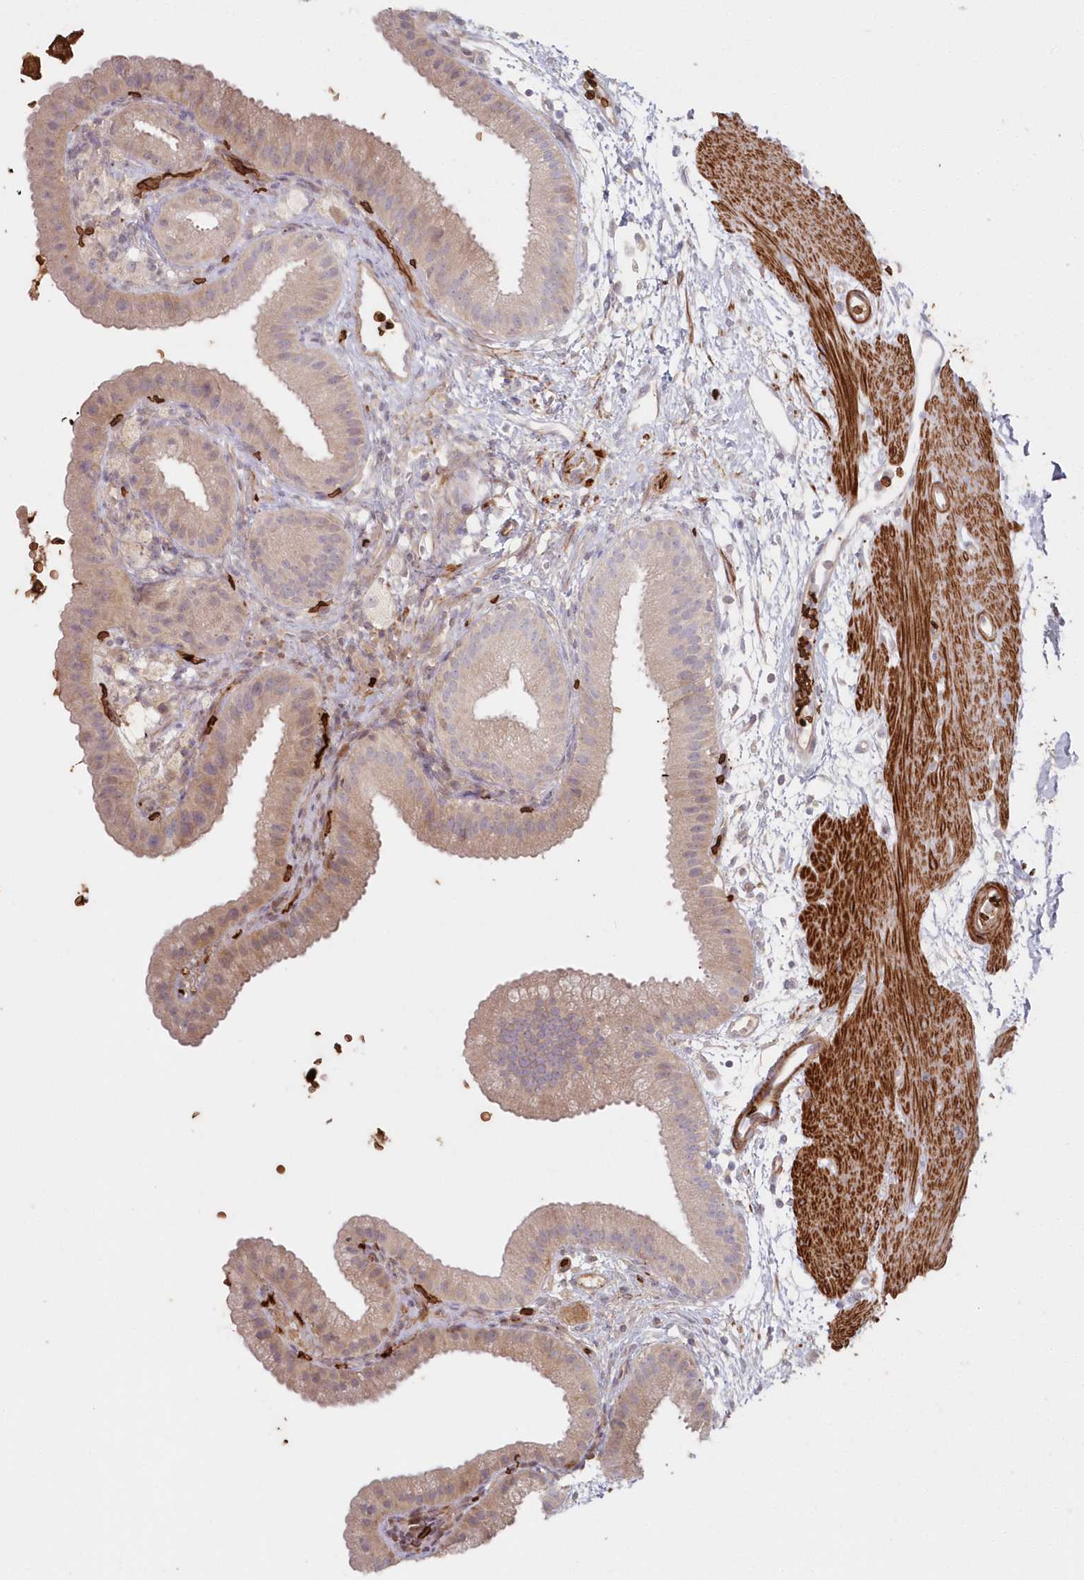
{"staining": {"intensity": "weak", "quantity": "25%-75%", "location": "cytoplasmic/membranous"}, "tissue": "gallbladder", "cell_type": "Glandular cells", "image_type": "normal", "snomed": [{"axis": "morphology", "description": "Normal tissue, NOS"}, {"axis": "topography", "description": "Gallbladder"}], "caption": "IHC staining of unremarkable gallbladder, which demonstrates low levels of weak cytoplasmic/membranous expression in approximately 25%-75% of glandular cells indicating weak cytoplasmic/membranous protein staining. The staining was performed using DAB (brown) for protein detection and nuclei were counterstained in hematoxylin (blue).", "gene": "SERINC1", "patient": {"sex": "female", "age": 64}}